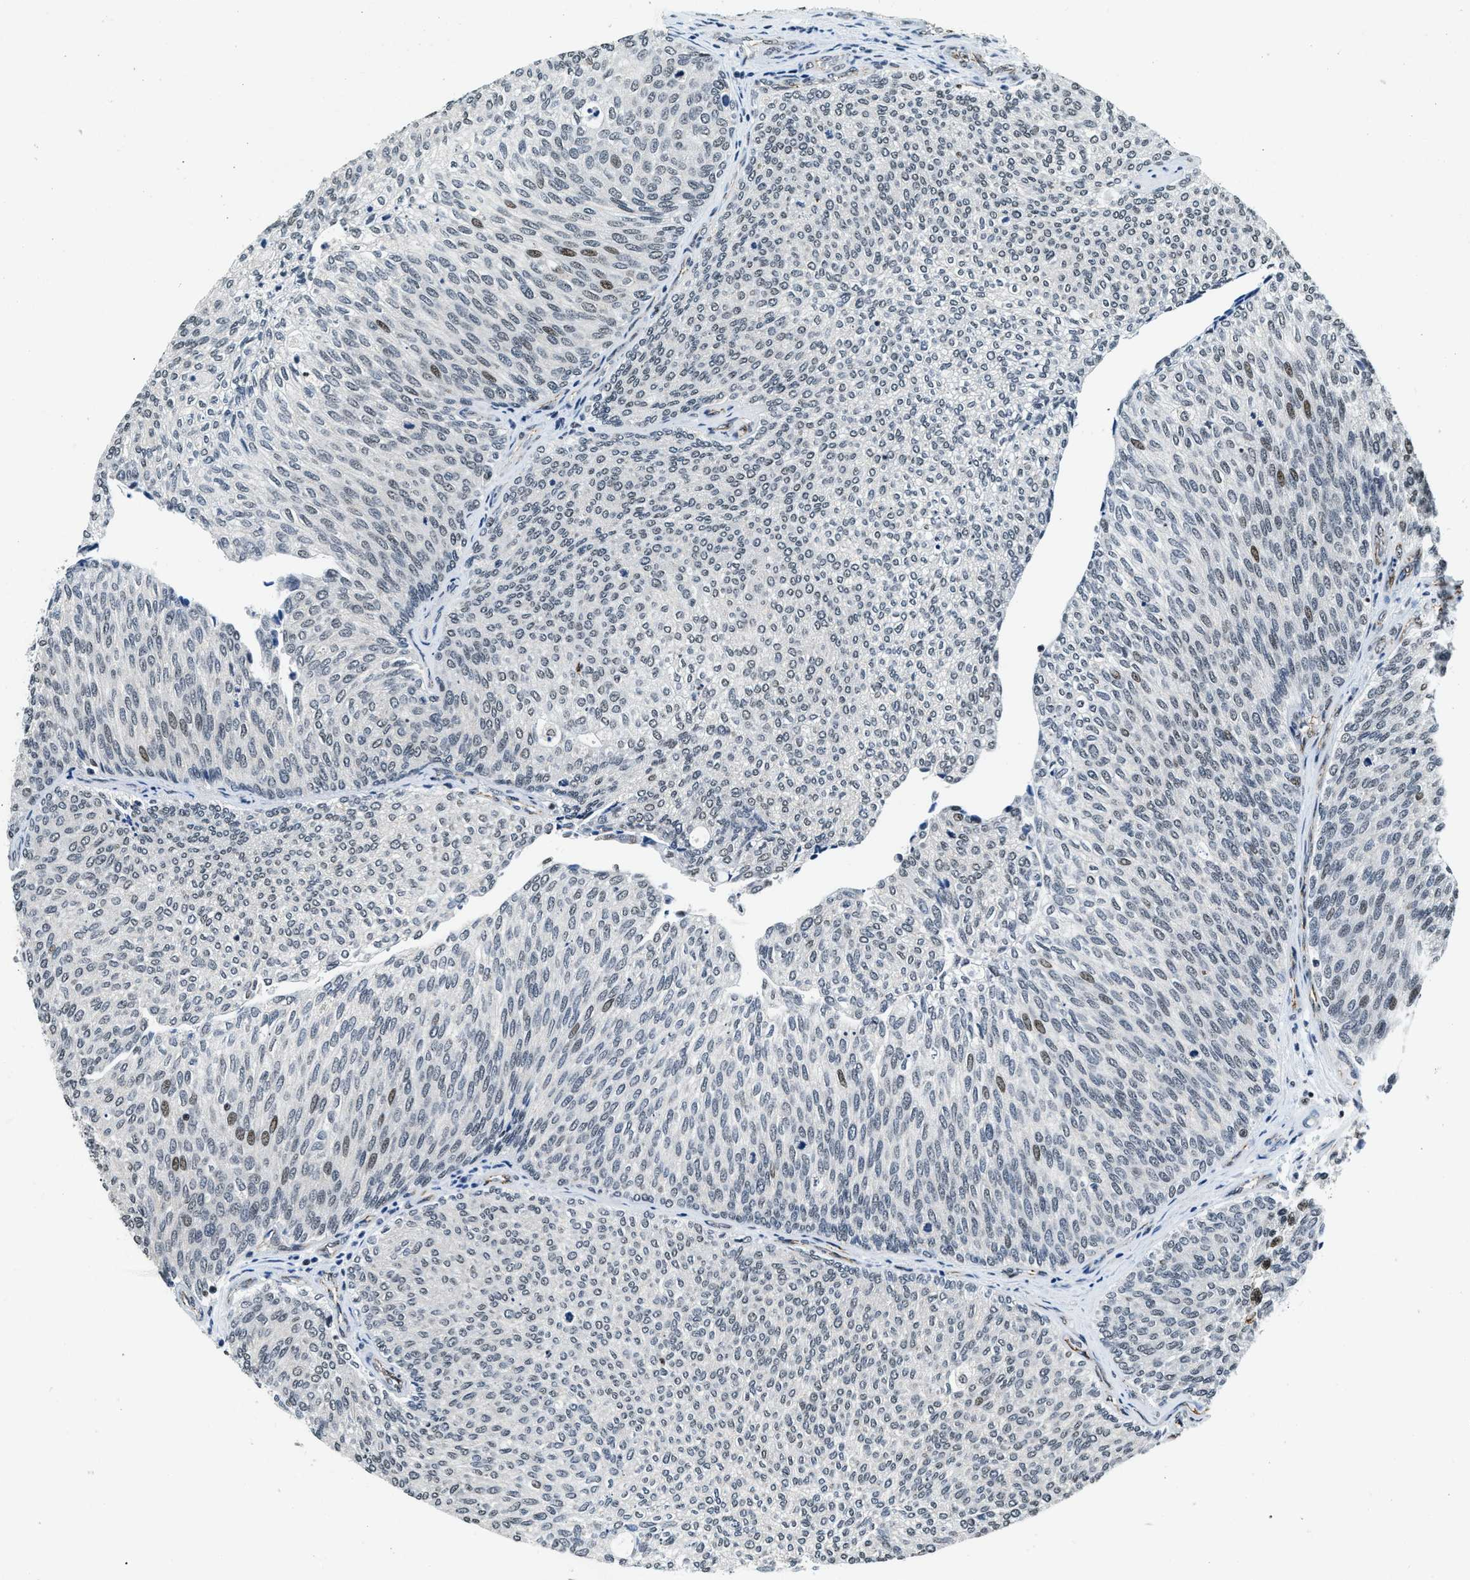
{"staining": {"intensity": "weak", "quantity": "<25%", "location": "nuclear"}, "tissue": "urothelial cancer", "cell_type": "Tumor cells", "image_type": "cancer", "snomed": [{"axis": "morphology", "description": "Urothelial carcinoma, Low grade"}, {"axis": "topography", "description": "Urinary bladder"}], "caption": "Immunohistochemistry (IHC) photomicrograph of human low-grade urothelial carcinoma stained for a protein (brown), which shows no staining in tumor cells.", "gene": "CCNE1", "patient": {"sex": "female", "age": 79}}